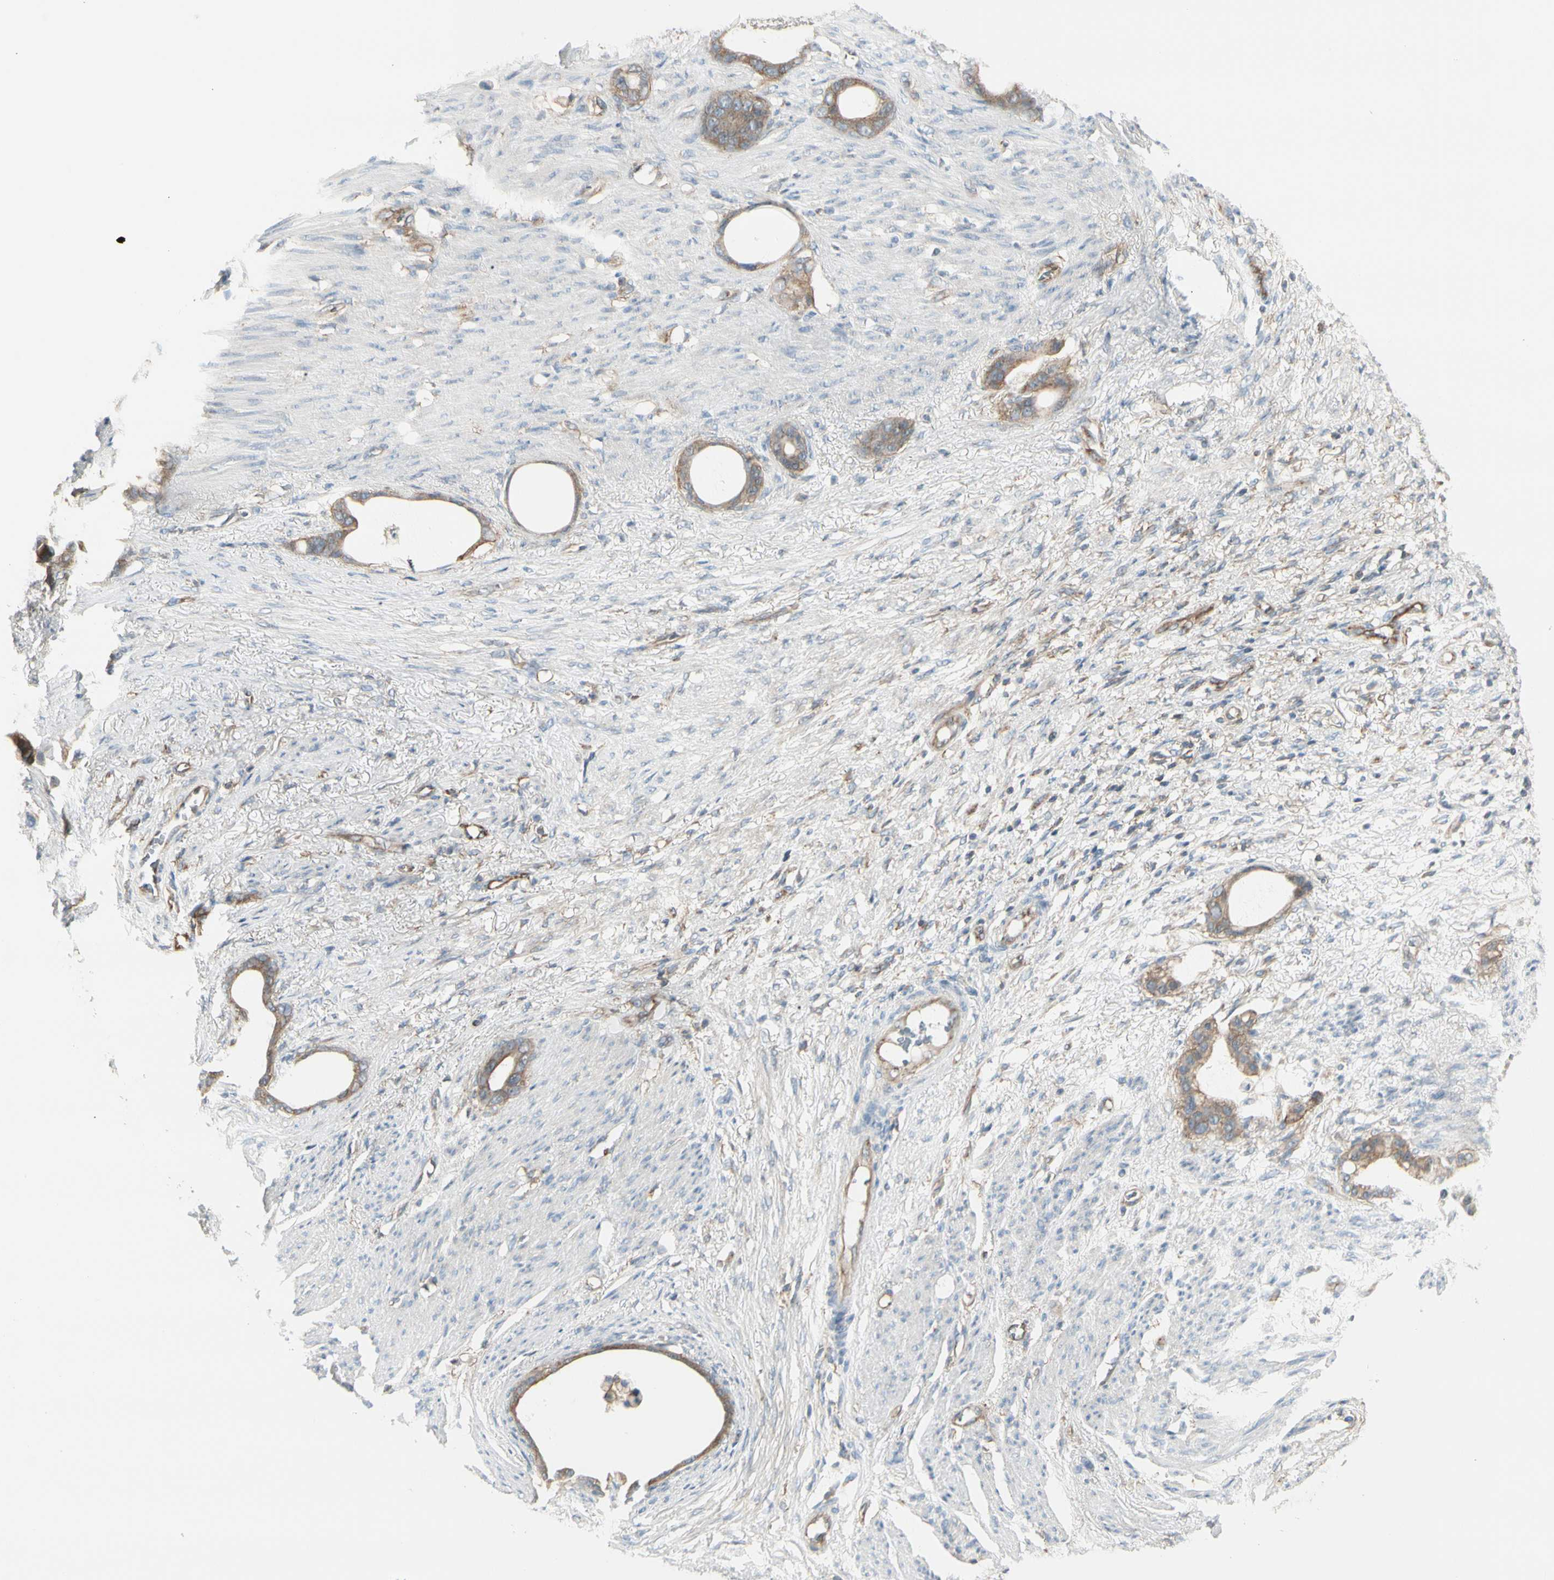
{"staining": {"intensity": "weak", "quantity": ">75%", "location": "cytoplasmic/membranous"}, "tissue": "stomach cancer", "cell_type": "Tumor cells", "image_type": "cancer", "snomed": [{"axis": "morphology", "description": "Adenocarcinoma, NOS"}, {"axis": "topography", "description": "Stomach"}], "caption": "This image shows stomach adenocarcinoma stained with immunohistochemistry to label a protein in brown. The cytoplasmic/membranous of tumor cells show weak positivity for the protein. Nuclei are counter-stained blue.", "gene": "AGFG1", "patient": {"sex": "female", "age": 75}}